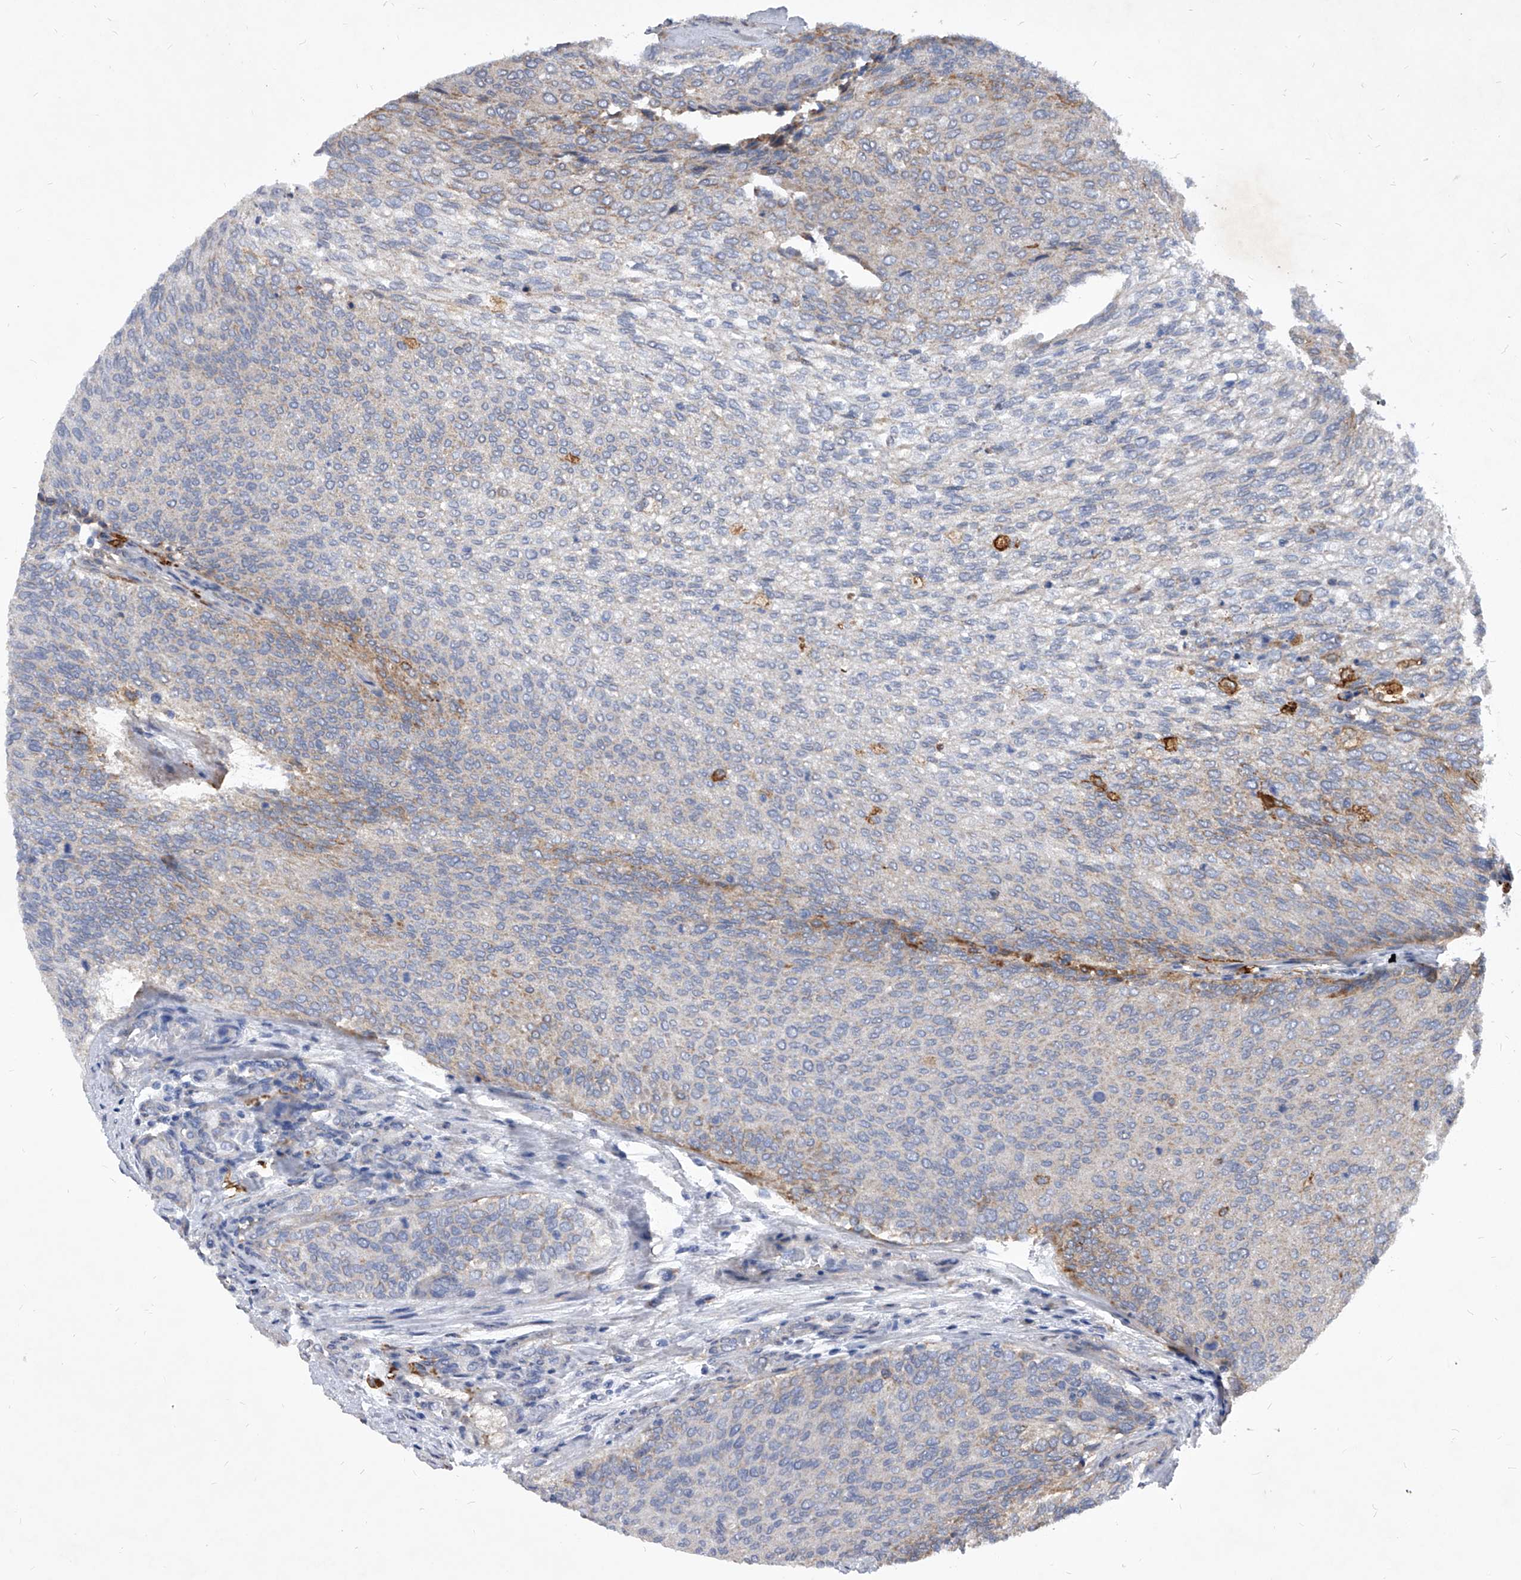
{"staining": {"intensity": "moderate", "quantity": "25%-75%", "location": "cytoplasmic/membranous"}, "tissue": "urothelial cancer", "cell_type": "Tumor cells", "image_type": "cancer", "snomed": [{"axis": "morphology", "description": "Urothelial carcinoma, Low grade"}, {"axis": "topography", "description": "Urinary bladder"}], "caption": "Brown immunohistochemical staining in human urothelial carcinoma (low-grade) demonstrates moderate cytoplasmic/membranous staining in about 25%-75% of tumor cells.", "gene": "SOBP", "patient": {"sex": "female", "age": 79}}